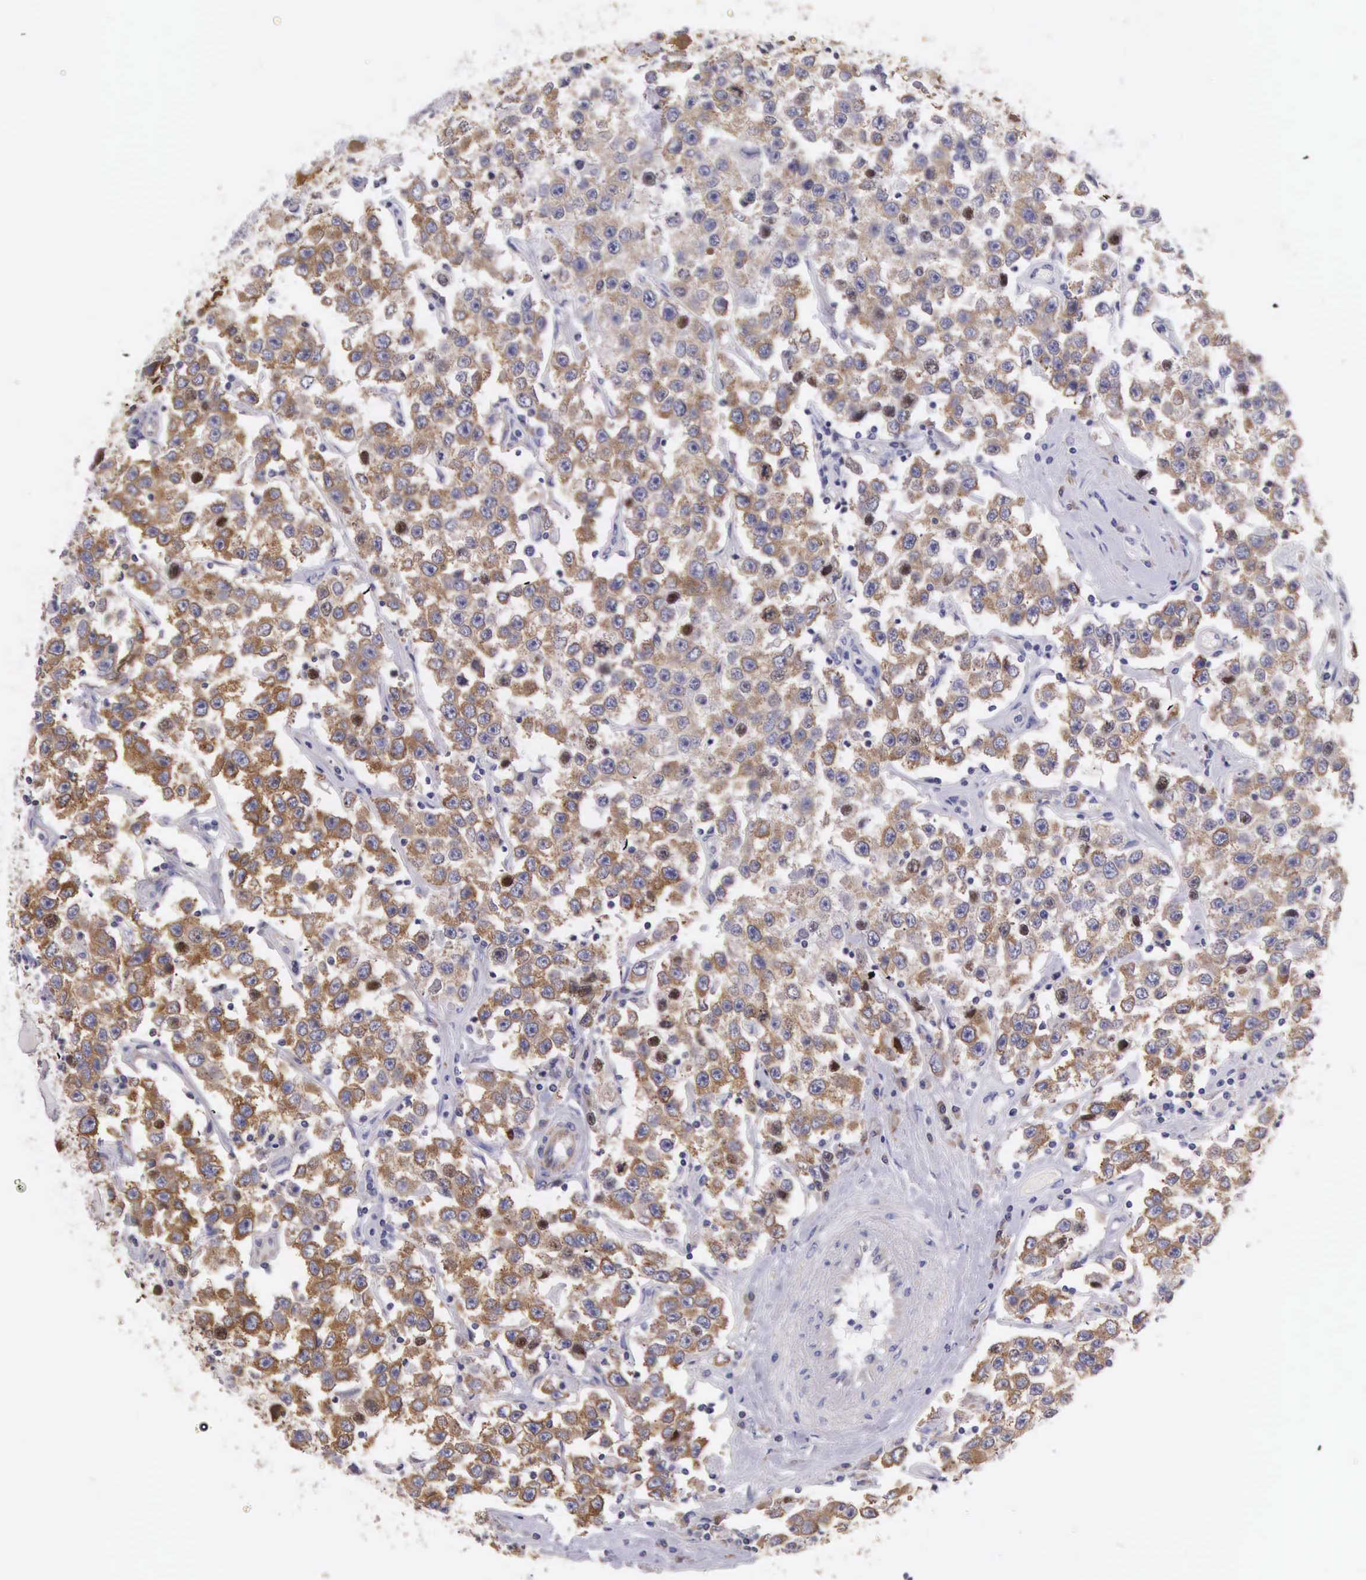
{"staining": {"intensity": "weak", "quantity": ">75%", "location": "cytoplasmic/membranous"}, "tissue": "testis cancer", "cell_type": "Tumor cells", "image_type": "cancer", "snomed": [{"axis": "morphology", "description": "Seminoma, NOS"}, {"axis": "topography", "description": "Testis"}], "caption": "DAB immunohistochemical staining of human testis cancer (seminoma) demonstrates weak cytoplasmic/membranous protein staining in approximately >75% of tumor cells.", "gene": "OSBPL3", "patient": {"sex": "male", "age": 52}}